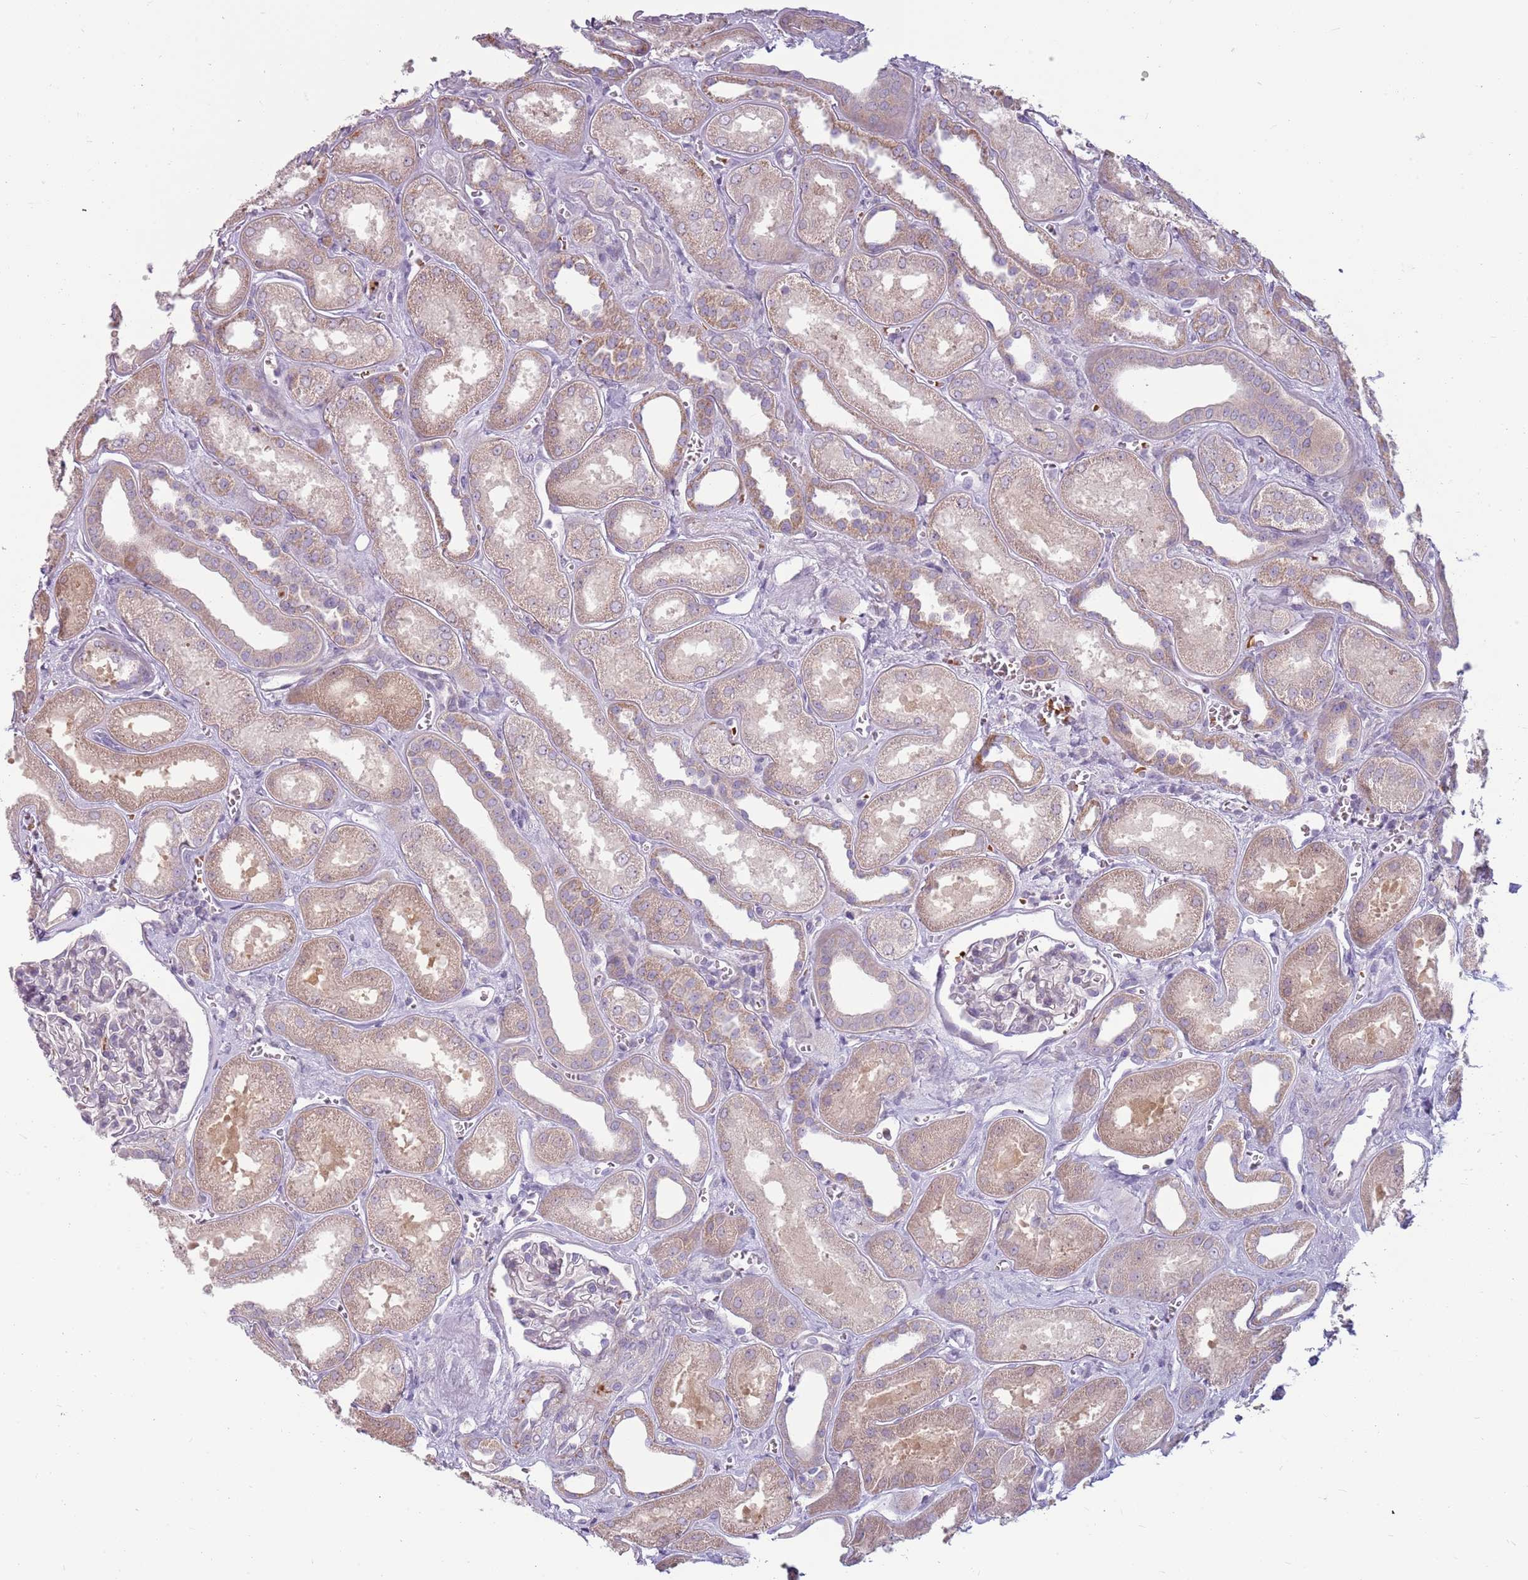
{"staining": {"intensity": "negative", "quantity": "none", "location": "none"}, "tissue": "kidney", "cell_type": "Cells in glomeruli", "image_type": "normal", "snomed": [{"axis": "morphology", "description": "Normal tissue, NOS"}, {"axis": "morphology", "description": "Adenocarcinoma, NOS"}, {"axis": "topography", "description": "Kidney"}], "caption": "Immunohistochemistry (IHC) photomicrograph of benign human kidney stained for a protein (brown), which demonstrates no expression in cells in glomeruli.", "gene": "HSPA14", "patient": {"sex": "female", "age": 68}}